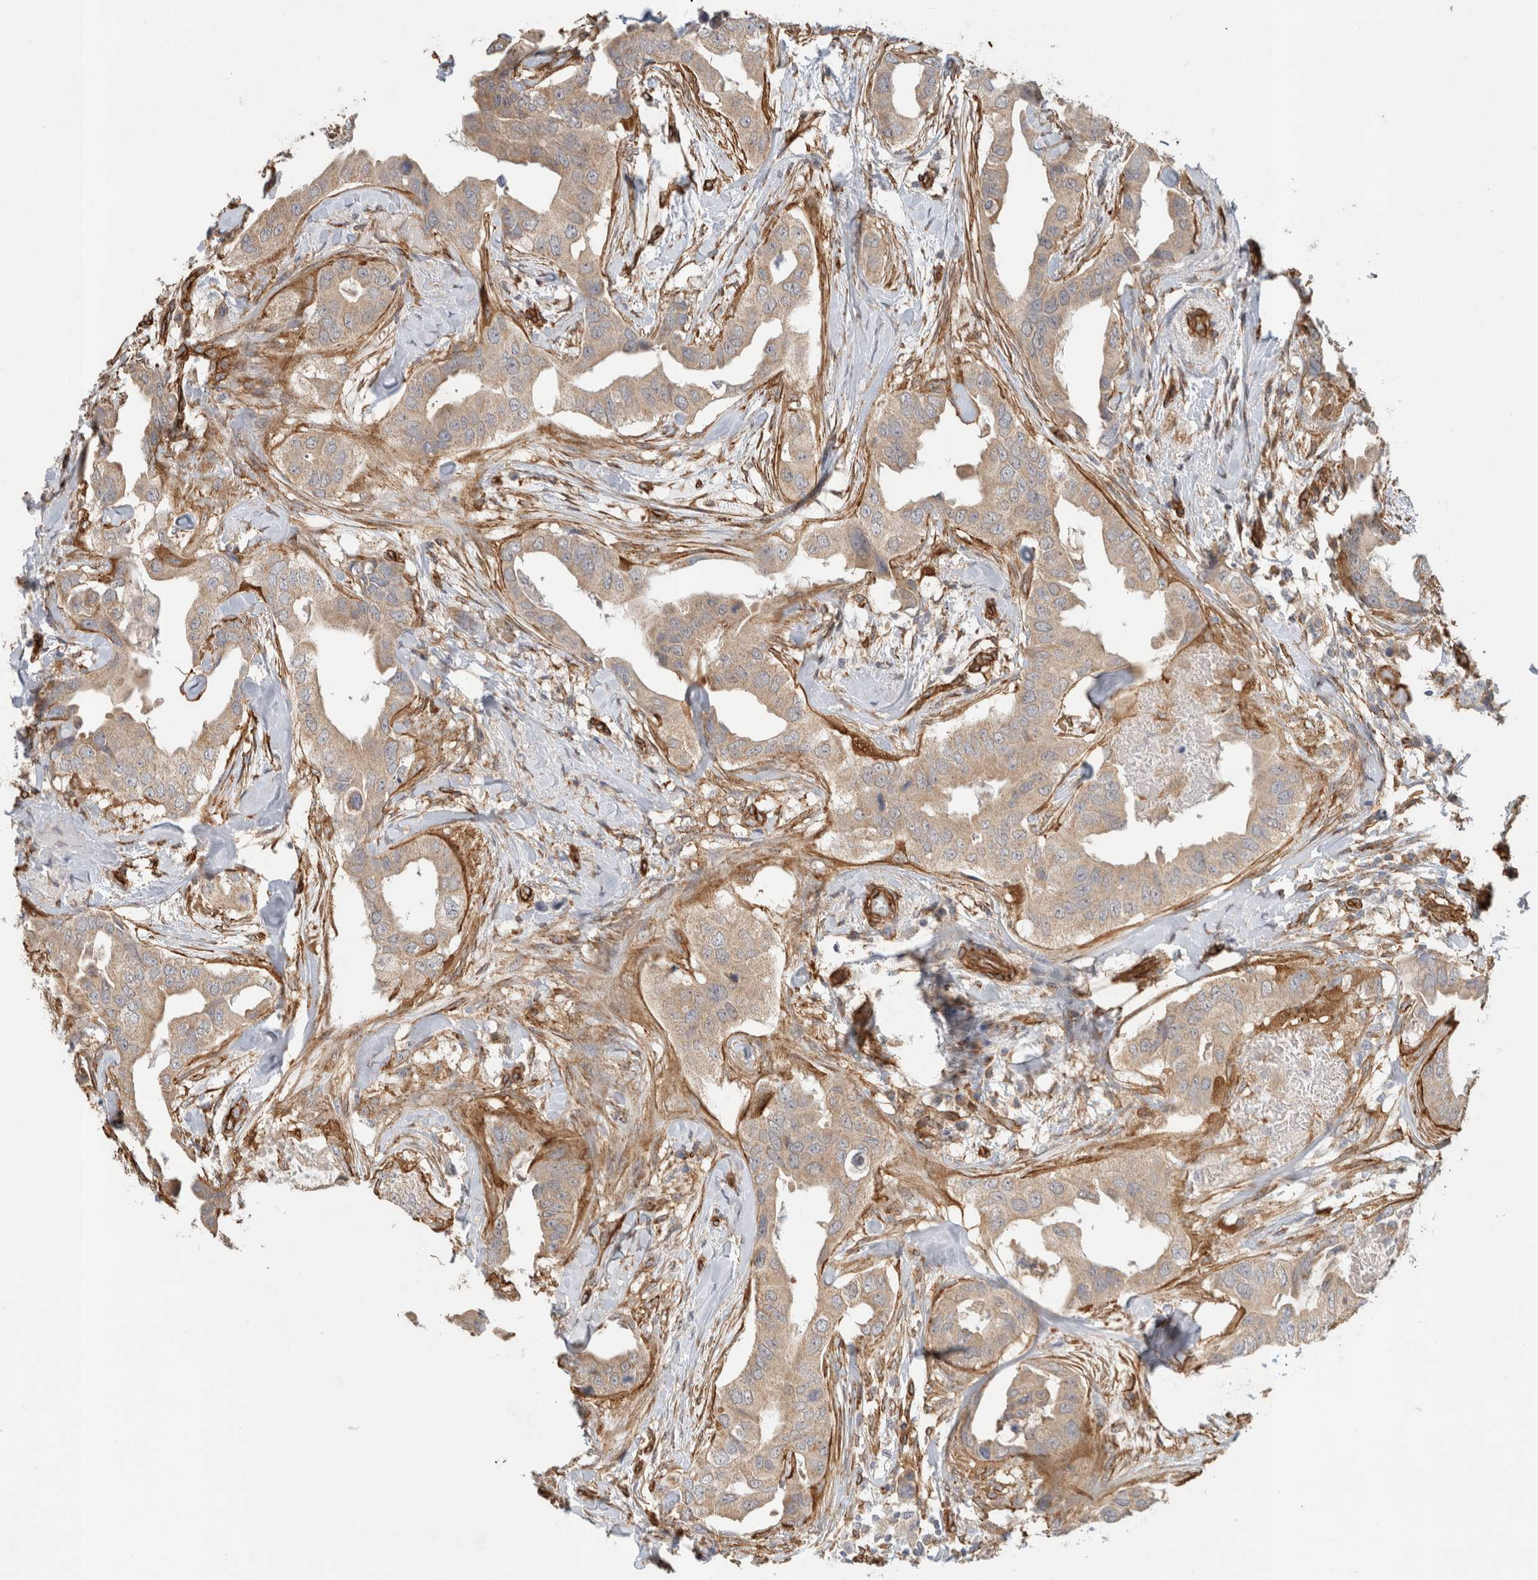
{"staining": {"intensity": "weak", "quantity": ">75%", "location": "cytoplasmic/membranous"}, "tissue": "breast cancer", "cell_type": "Tumor cells", "image_type": "cancer", "snomed": [{"axis": "morphology", "description": "Duct carcinoma"}, {"axis": "topography", "description": "Breast"}], "caption": "The photomicrograph reveals immunohistochemical staining of breast cancer (infiltrating ductal carcinoma). There is weak cytoplasmic/membranous expression is appreciated in about >75% of tumor cells. Using DAB (3,3'-diaminobenzidine) (brown) and hematoxylin (blue) stains, captured at high magnification using brightfield microscopy.", "gene": "JMJD4", "patient": {"sex": "female", "age": 40}}